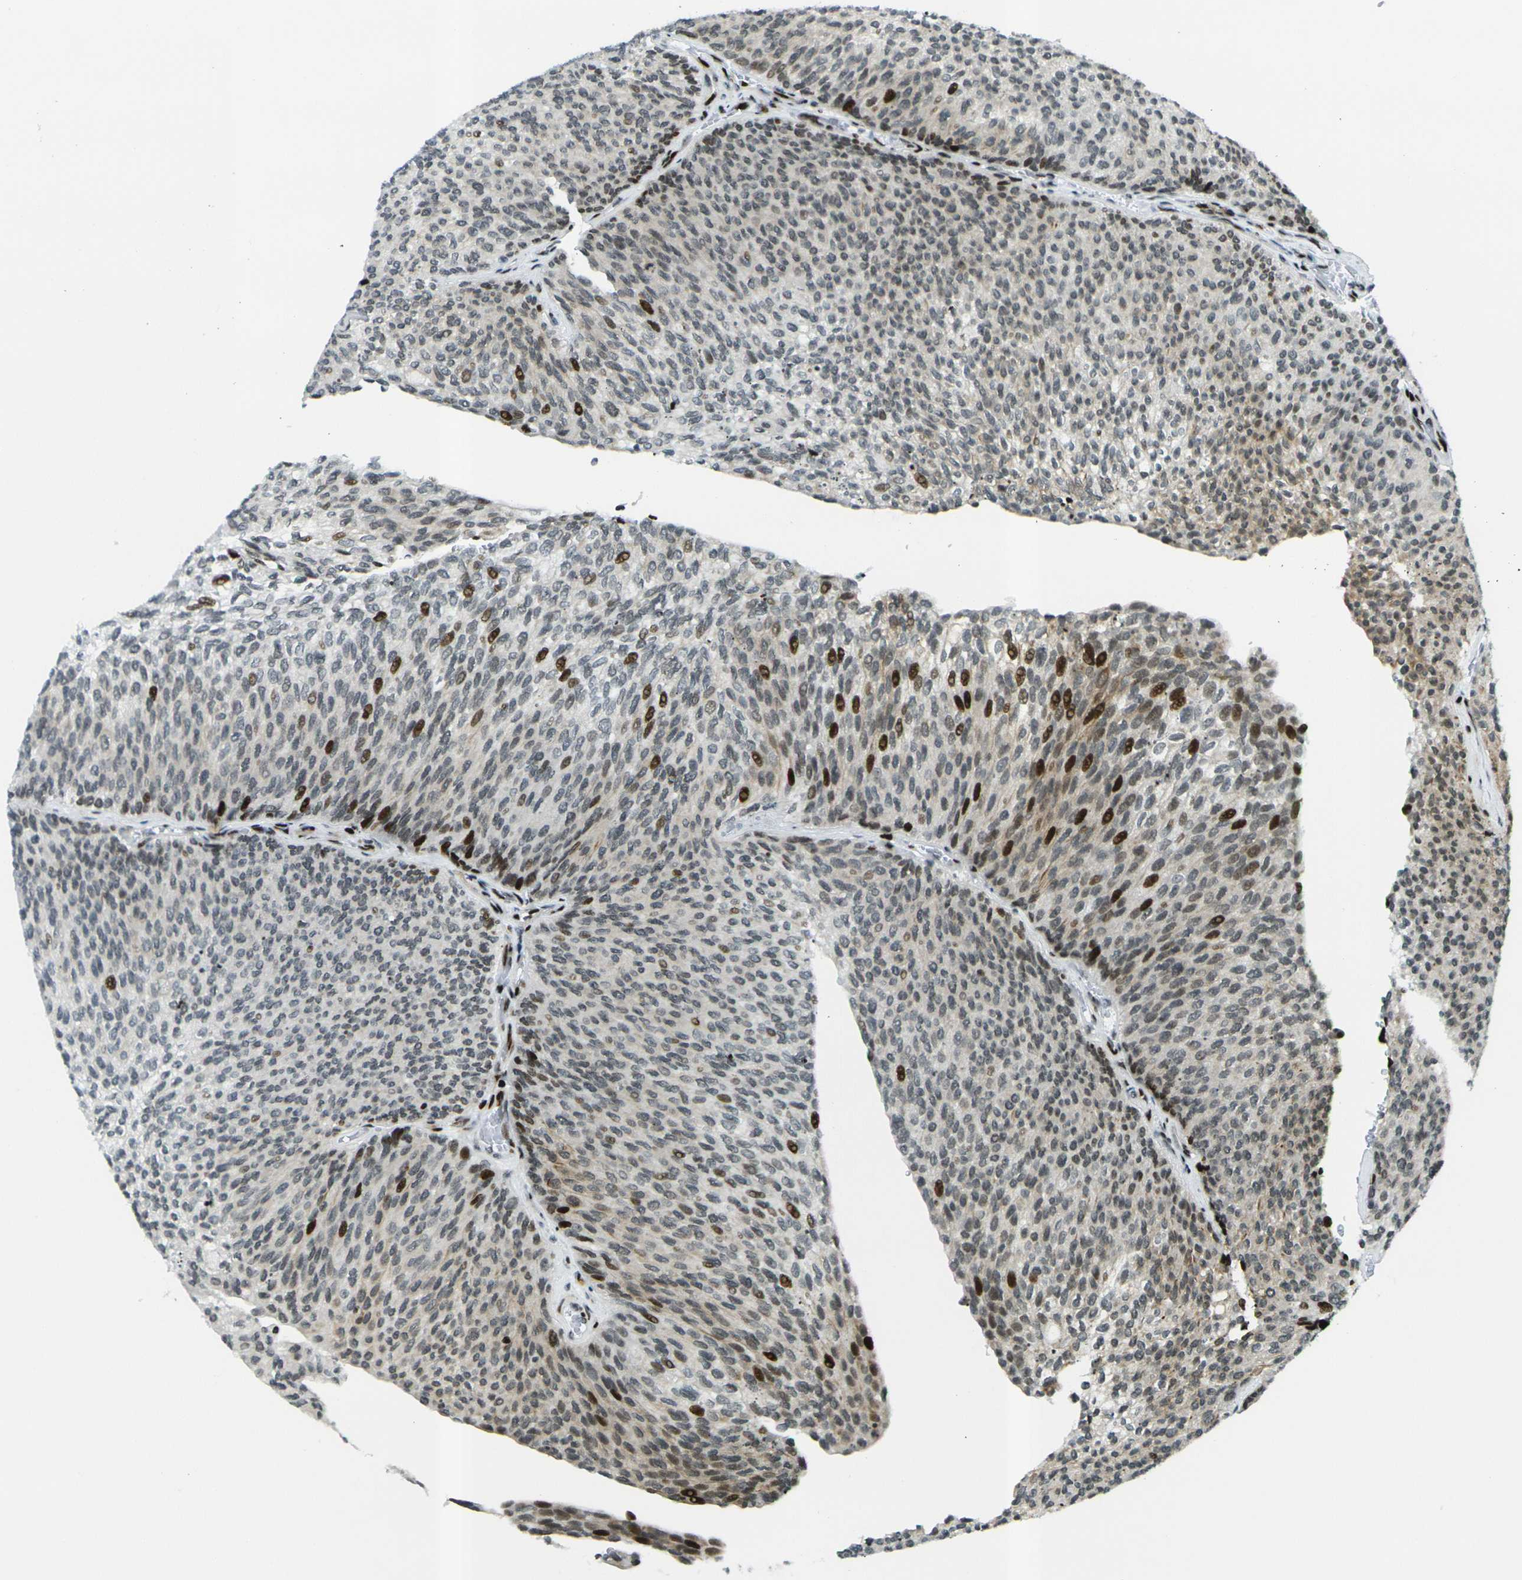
{"staining": {"intensity": "moderate", "quantity": "25%-75%", "location": "cytoplasmic/membranous,nuclear"}, "tissue": "urothelial cancer", "cell_type": "Tumor cells", "image_type": "cancer", "snomed": [{"axis": "morphology", "description": "Urothelial carcinoma, Low grade"}, {"axis": "topography", "description": "Urinary bladder"}], "caption": "Immunohistochemical staining of low-grade urothelial carcinoma demonstrates medium levels of moderate cytoplasmic/membranous and nuclear positivity in about 25%-75% of tumor cells. (brown staining indicates protein expression, while blue staining denotes nuclei).", "gene": "H3-3A", "patient": {"sex": "female", "age": 79}}